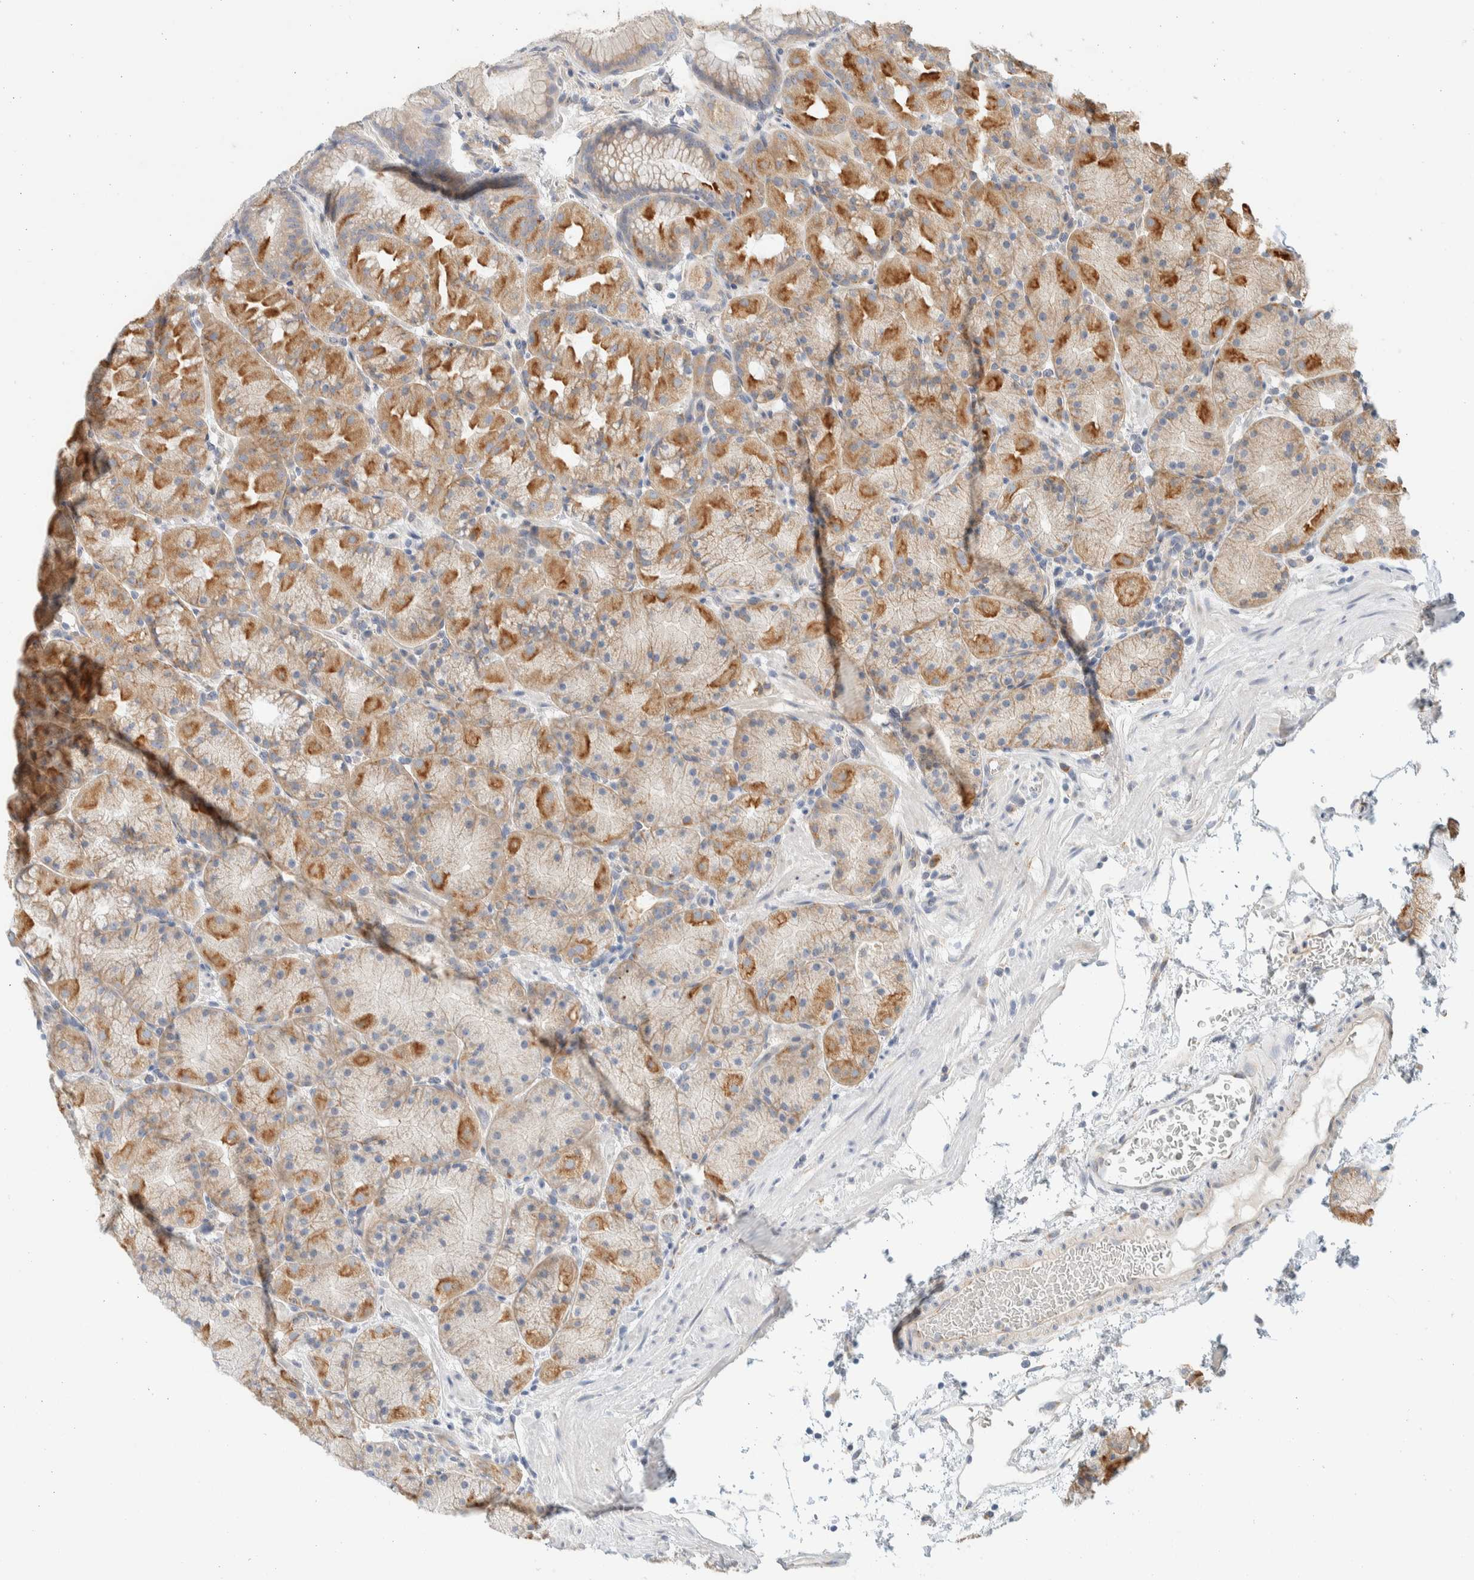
{"staining": {"intensity": "moderate", "quantity": "25%-75%", "location": "cytoplasmic/membranous"}, "tissue": "stomach", "cell_type": "Glandular cells", "image_type": "normal", "snomed": [{"axis": "morphology", "description": "Normal tissue, NOS"}, {"axis": "topography", "description": "Stomach, upper"}, {"axis": "topography", "description": "Stomach"}], "caption": "Stomach stained with immunohistochemistry demonstrates moderate cytoplasmic/membranous positivity in approximately 25%-75% of glandular cells. (brown staining indicates protein expression, while blue staining denotes nuclei).", "gene": "TMEM184B", "patient": {"sex": "male", "age": 48}}